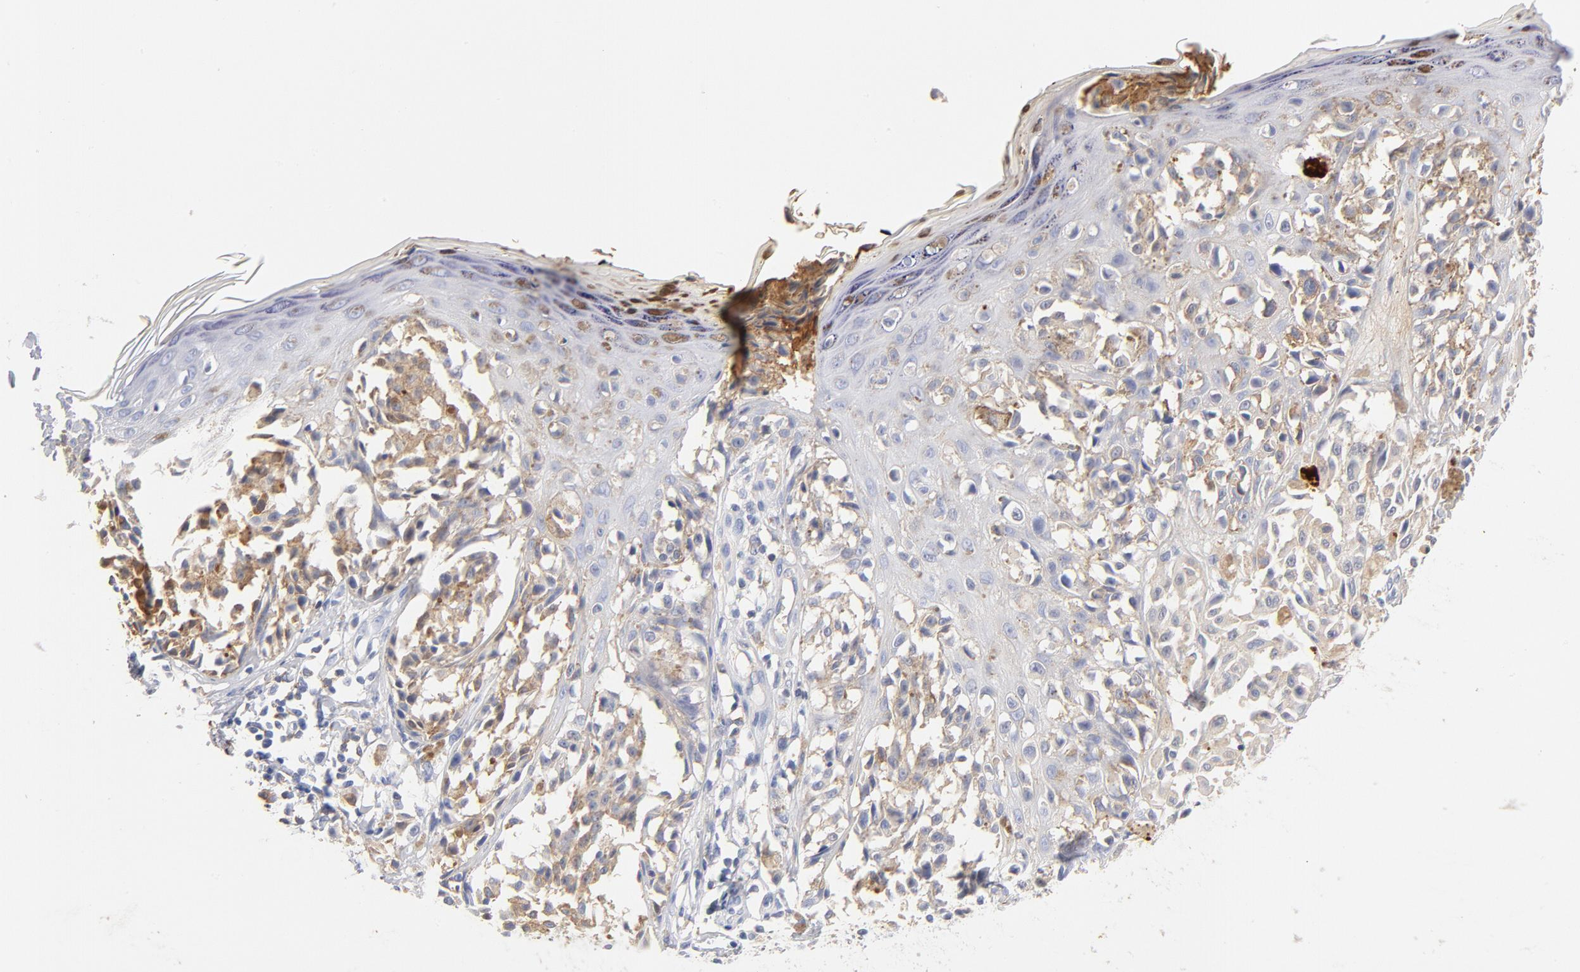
{"staining": {"intensity": "negative", "quantity": "none", "location": "none"}, "tissue": "melanoma", "cell_type": "Tumor cells", "image_type": "cancer", "snomed": [{"axis": "morphology", "description": "Malignant melanoma, NOS"}, {"axis": "topography", "description": "Skin"}], "caption": "The photomicrograph reveals no significant staining in tumor cells of melanoma. The staining is performed using DAB (3,3'-diaminobenzidine) brown chromogen with nuclei counter-stained in using hematoxylin.", "gene": "C3", "patient": {"sex": "female", "age": 38}}